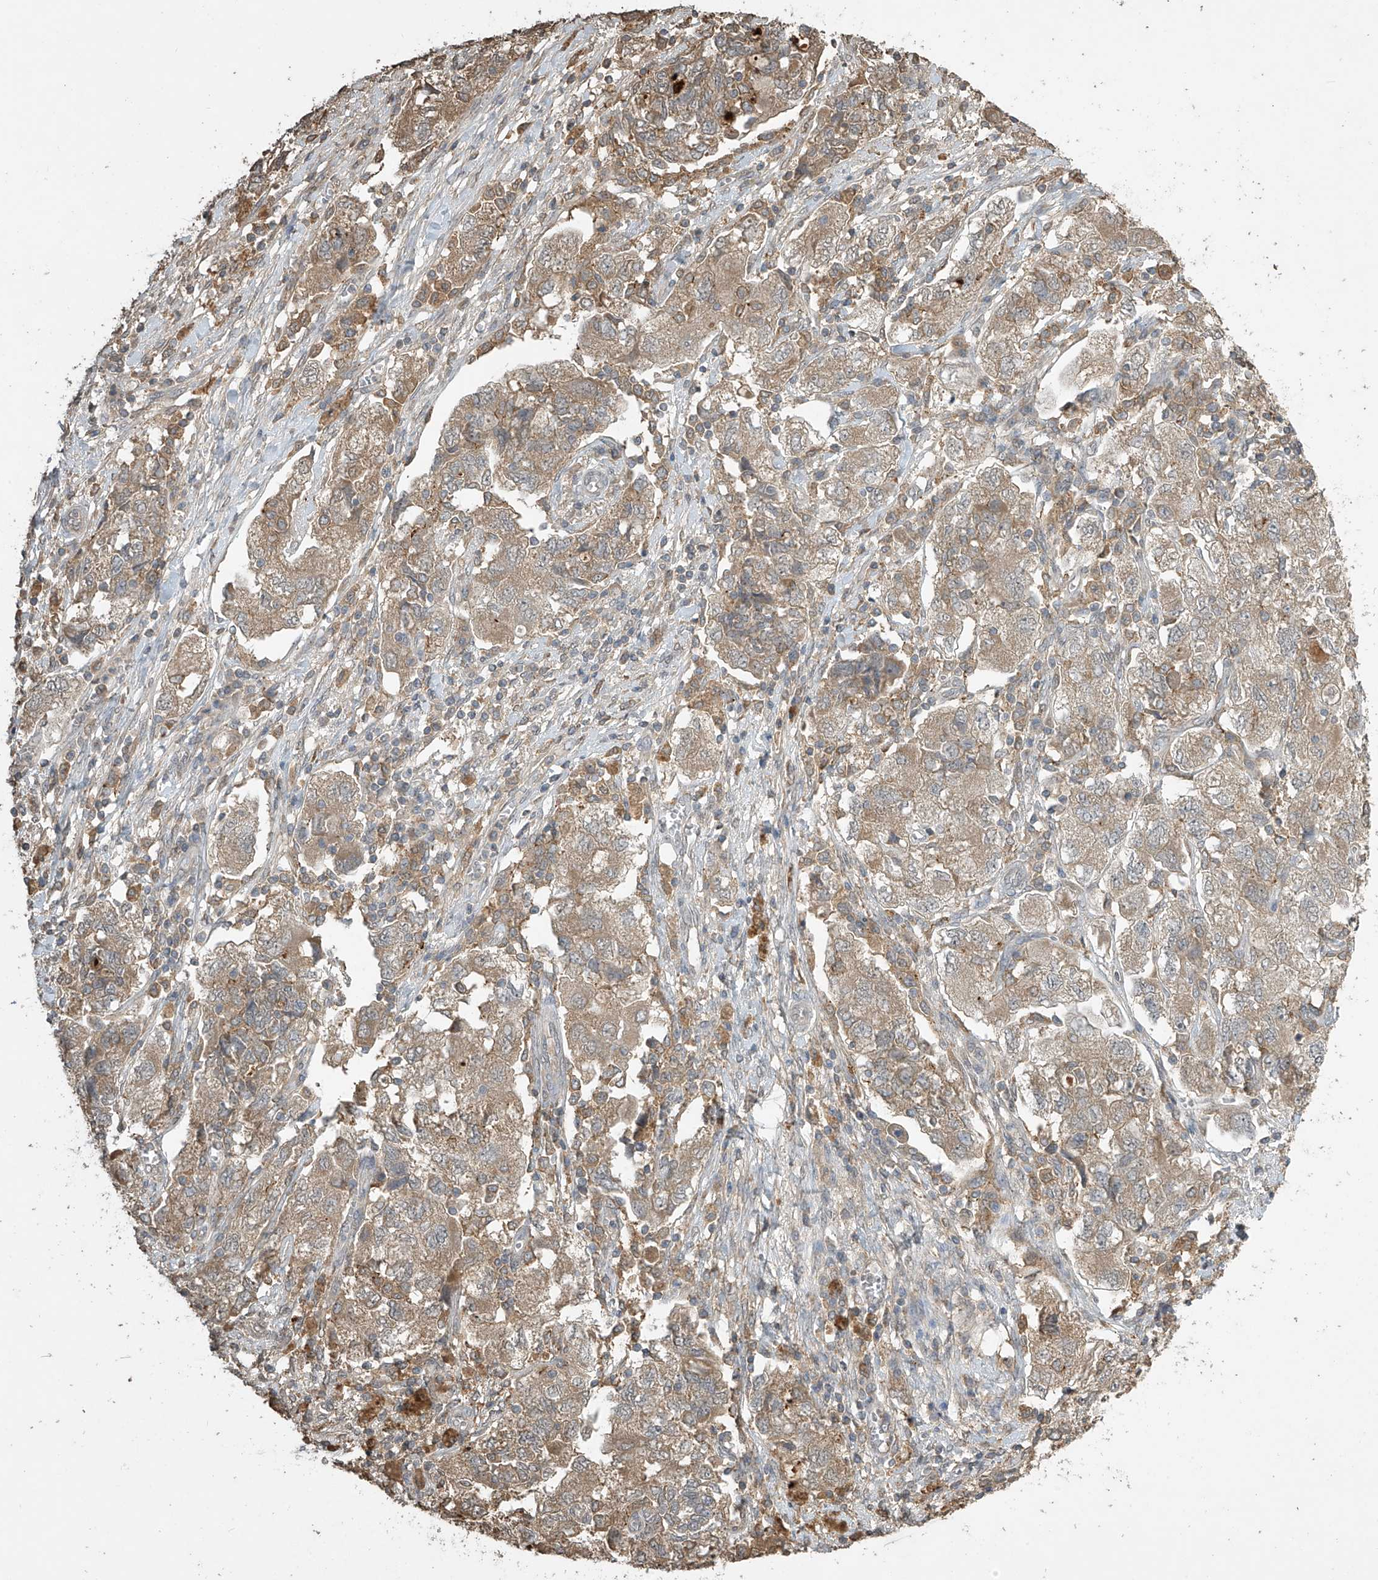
{"staining": {"intensity": "moderate", "quantity": ">75%", "location": "cytoplasmic/membranous"}, "tissue": "ovarian cancer", "cell_type": "Tumor cells", "image_type": "cancer", "snomed": [{"axis": "morphology", "description": "Carcinoma, NOS"}, {"axis": "morphology", "description": "Cystadenocarcinoma, serous, NOS"}, {"axis": "topography", "description": "Ovary"}], "caption": "Immunohistochemical staining of ovarian cancer exhibits moderate cytoplasmic/membranous protein positivity in about >75% of tumor cells.", "gene": "SLFN14", "patient": {"sex": "female", "age": 69}}